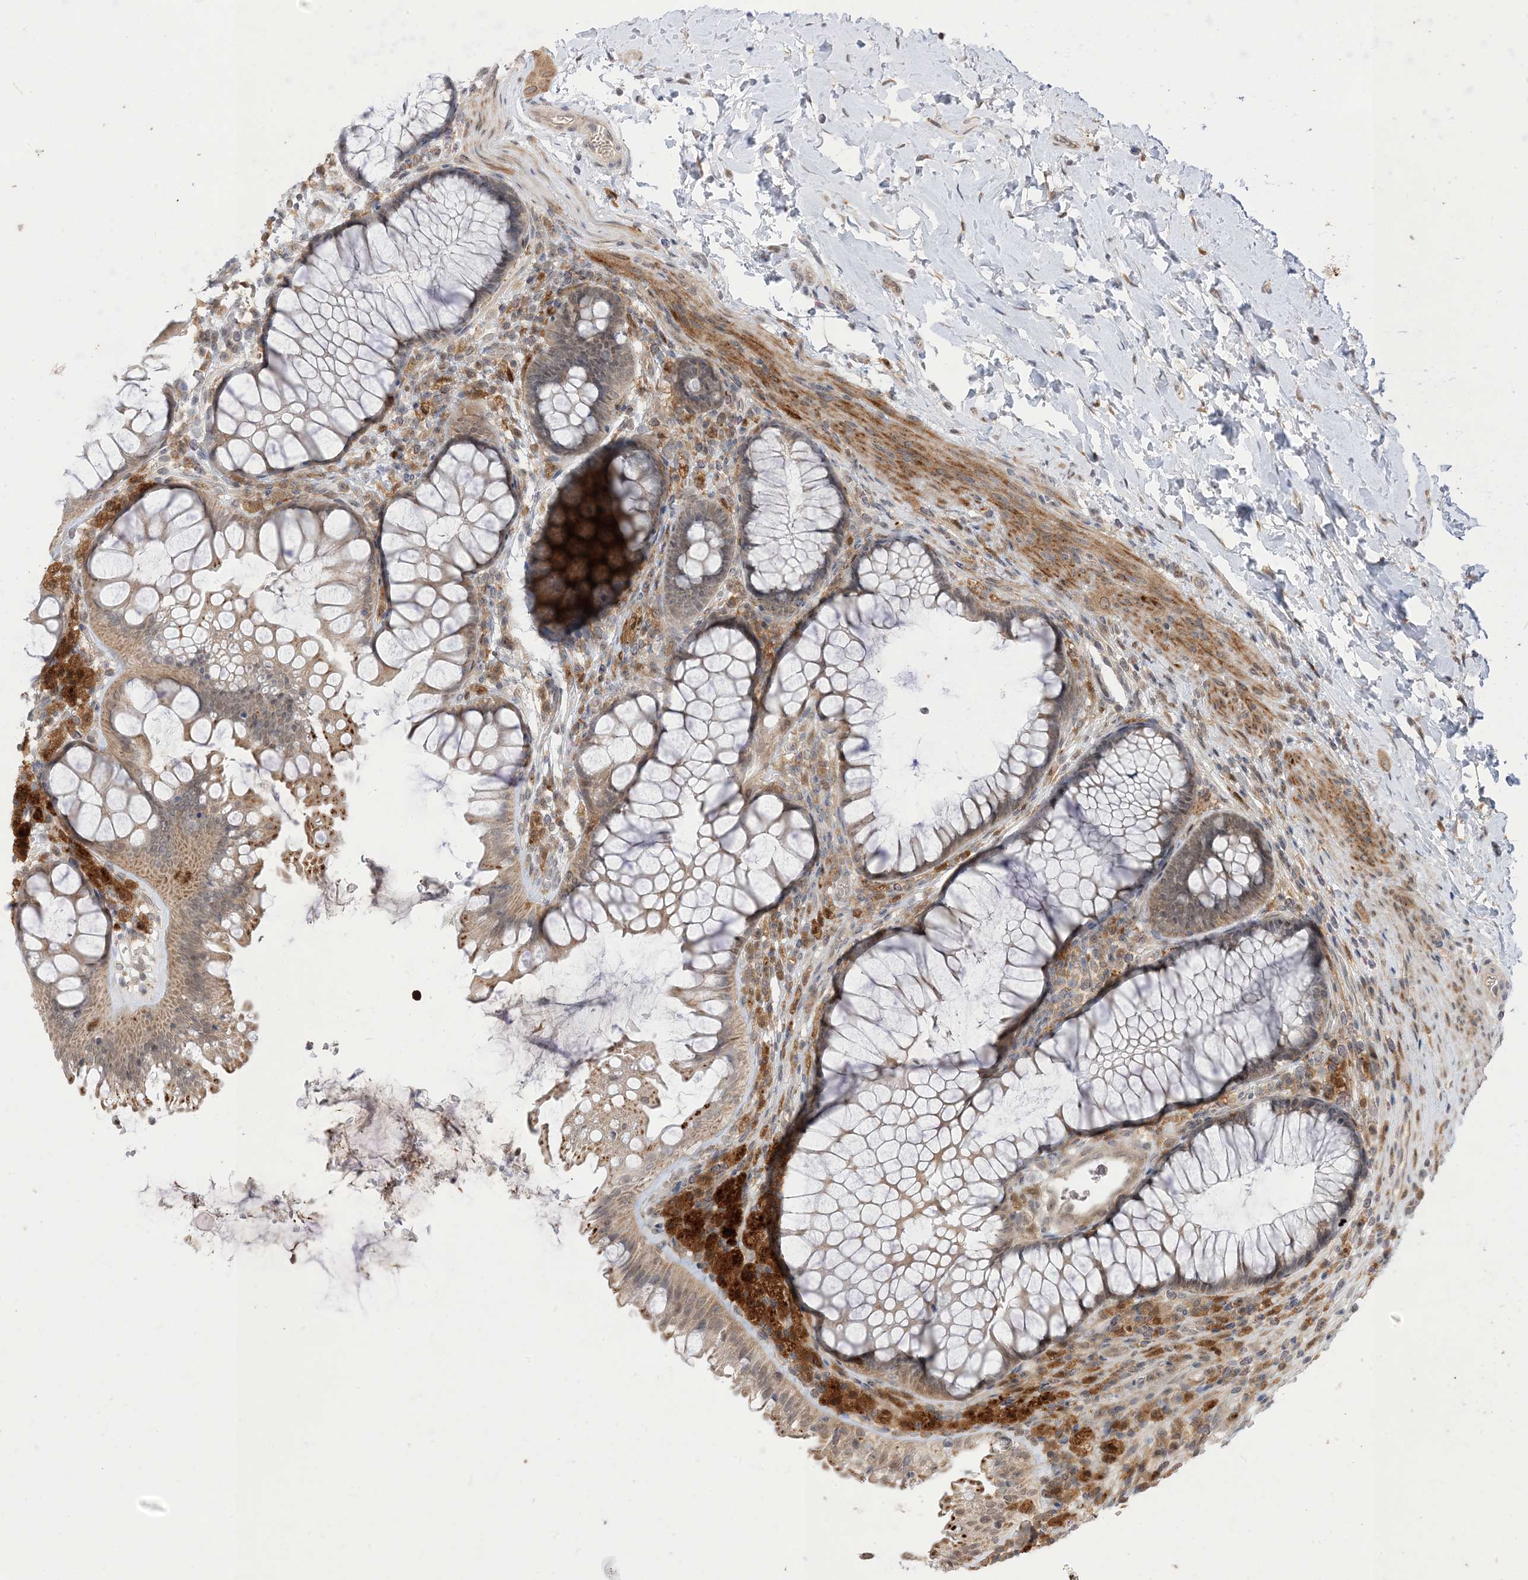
{"staining": {"intensity": "weak", "quantity": ">75%", "location": "cytoplasmic/membranous"}, "tissue": "colon", "cell_type": "Endothelial cells", "image_type": "normal", "snomed": [{"axis": "morphology", "description": "Normal tissue, NOS"}, {"axis": "topography", "description": "Colon"}], "caption": "The photomicrograph reveals a brown stain indicating the presence of a protein in the cytoplasmic/membranous of endothelial cells in colon. (Brightfield microscopy of DAB IHC at high magnification).", "gene": "NAGK", "patient": {"sex": "female", "age": 62}}